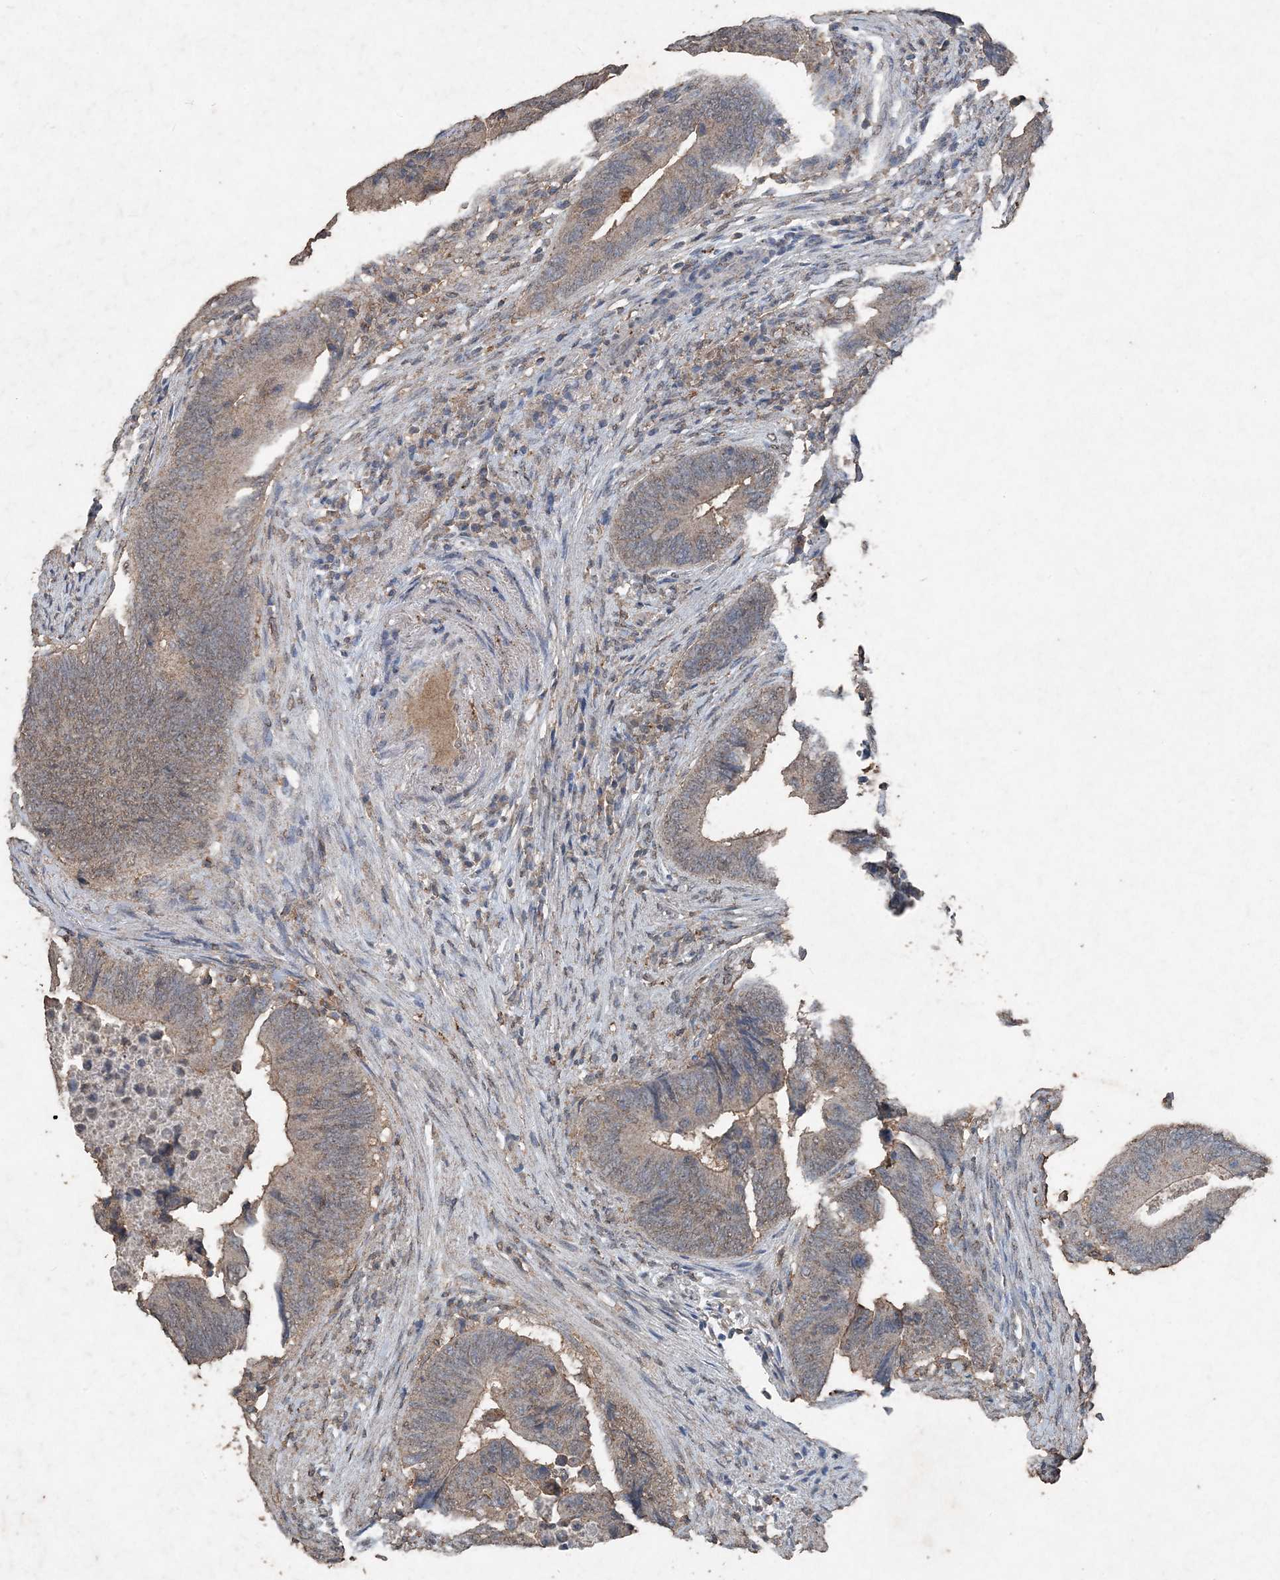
{"staining": {"intensity": "weak", "quantity": ">75%", "location": "cytoplasmic/membranous"}, "tissue": "colorectal cancer", "cell_type": "Tumor cells", "image_type": "cancer", "snomed": [{"axis": "morphology", "description": "Normal tissue, NOS"}, {"axis": "morphology", "description": "Adenocarcinoma, NOS"}, {"axis": "topography", "description": "Colon"}], "caption": "Protein analysis of colorectal cancer tissue exhibits weak cytoplasmic/membranous staining in approximately >75% of tumor cells.", "gene": "FCN3", "patient": {"sex": "male", "age": 56}}